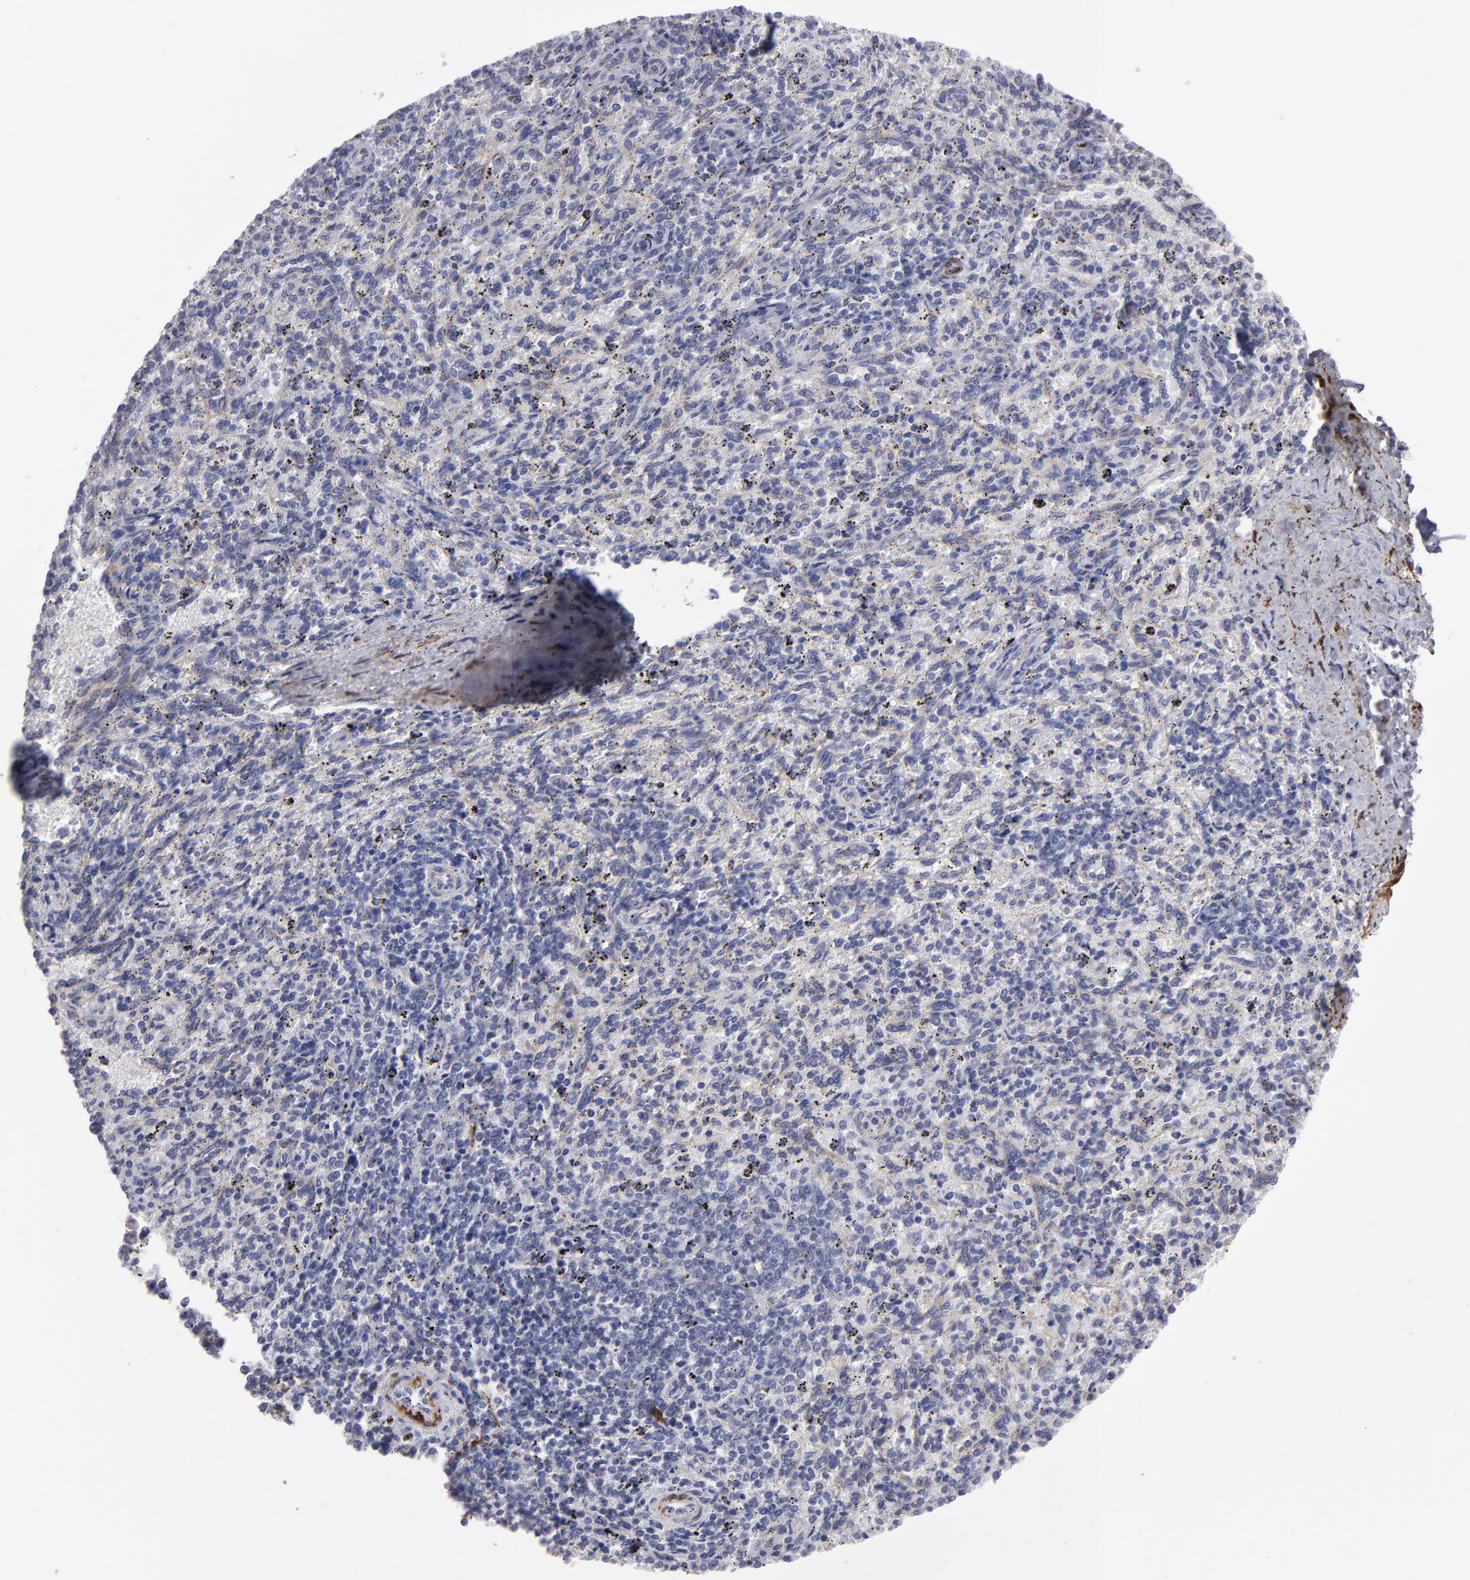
{"staining": {"intensity": "negative", "quantity": "none", "location": "none"}, "tissue": "spleen", "cell_type": "Cells in red pulp", "image_type": "normal", "snomed": [{"axis": "morphology", "description": "Normal tissue, NOS"}, {"axis": "topography", "description": "Spleen"}], "caption": "This photomicrograph is of benign spleen stained with immunohistochemistry (IHC) to label a protein in brown with the nuclei are counter-stained blue. There is no expression in cells in red pulp.", "gene": "SLMAP", "patient": {"sex": "female", "age": 10}}